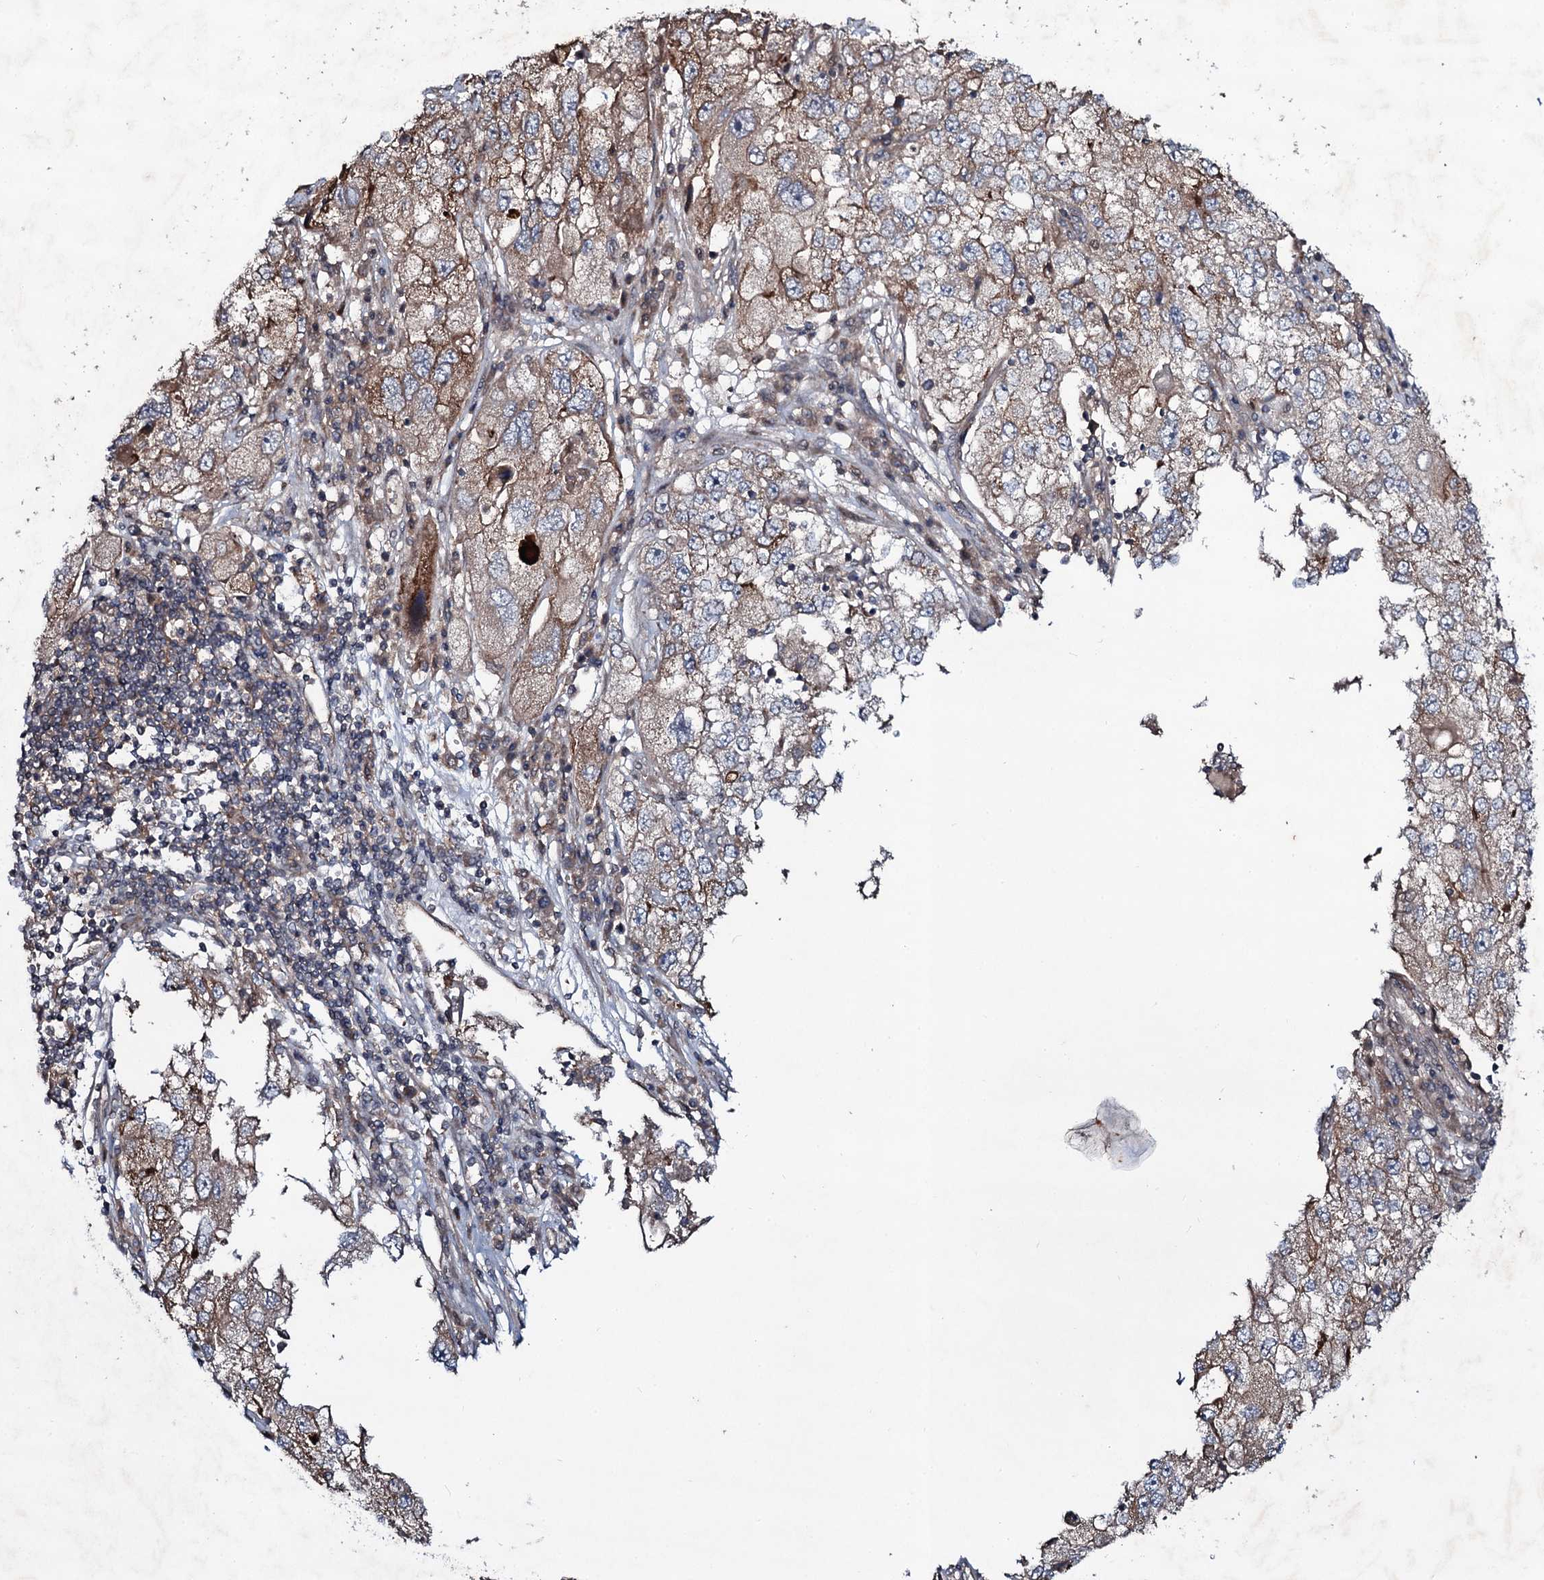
{"staining": {"intensity": "moderate", "quantity": ">75%", "location": "cytoplasmic/membranous"}, "tissue": "endometrial cancer", "cell_type": "Tumor cells", "image_type": "cancer", "snomed": [{"axis": "morphology", "description": "Adenocarcinoma, NOS"}, {"axis": "topography", "description": "Endometrium"}], "caption": "Protein staining displays moderate cytoplasmic/membranous positivity in about >75% of tumor cells in endometrial cancer (adenocarcinoma). (Stains: DAB (3,3'-diaminobenzidine) in brown, nuclei in blue, Microscopy: brightfield microscopy at high magnification).", "gene": "SNAP23", "patient": {"sex": "female", "age": 49}}